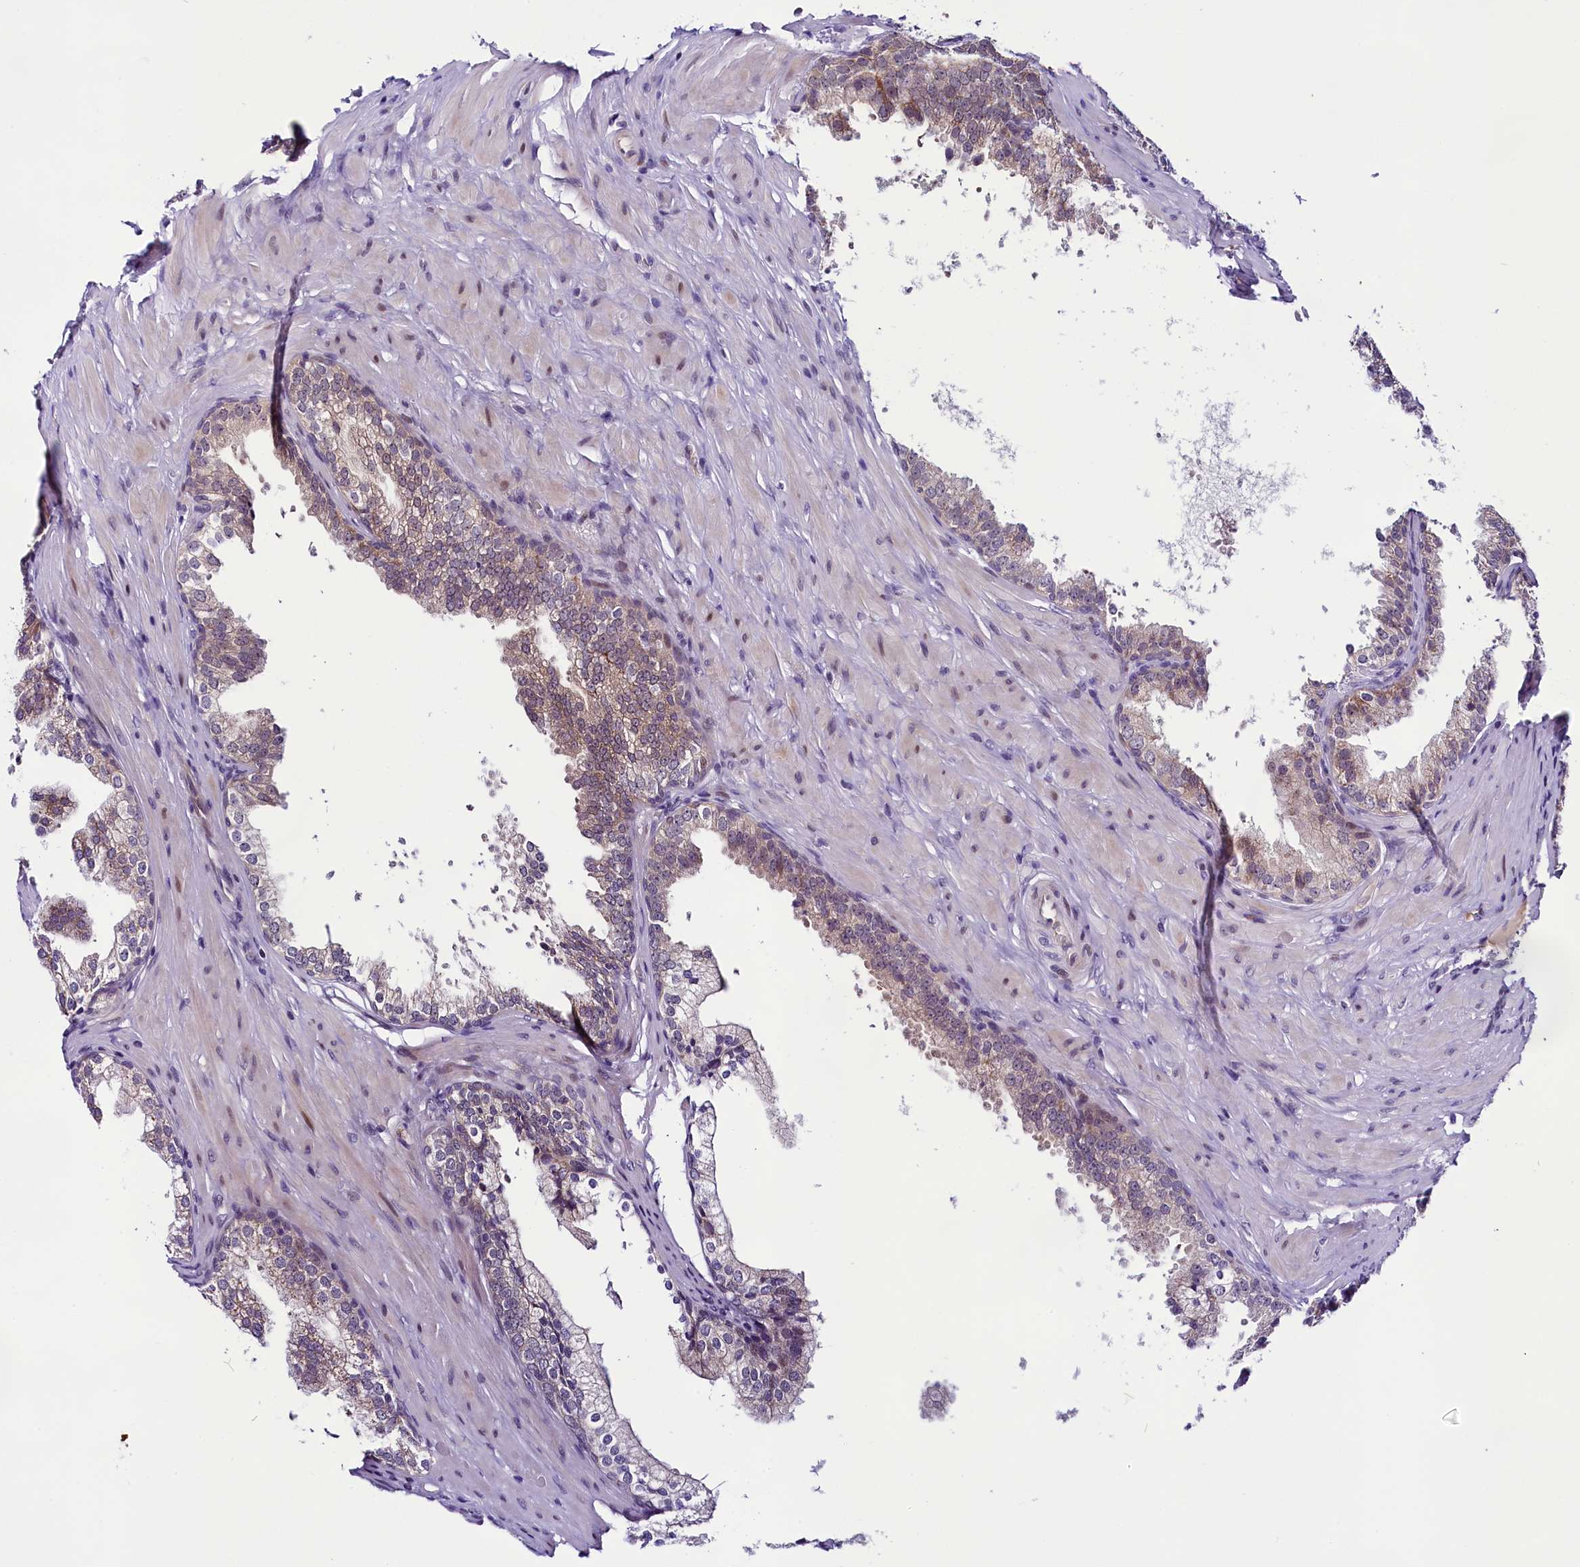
{"staining": {"intensity": "weak", "quantity": "25%-75%", "location": "cytoplasmic/membranous"}, "tissue": "prostate", "cell_type": "Glandular cells", "image_type": "normal", "snomed": [{"axis": "morphology", "description": "Normal tissue, NOS"}, {"axis": "topography", "description": "Prostate"}], "caption": "Human prostate stained for a protein (brown) demonstrates weak cytoplasmic/membranous positive expression in about 25%-75% of glandular cells.", "gene": "CCDC106", "patient": {"sex": "male", "age": 60}}